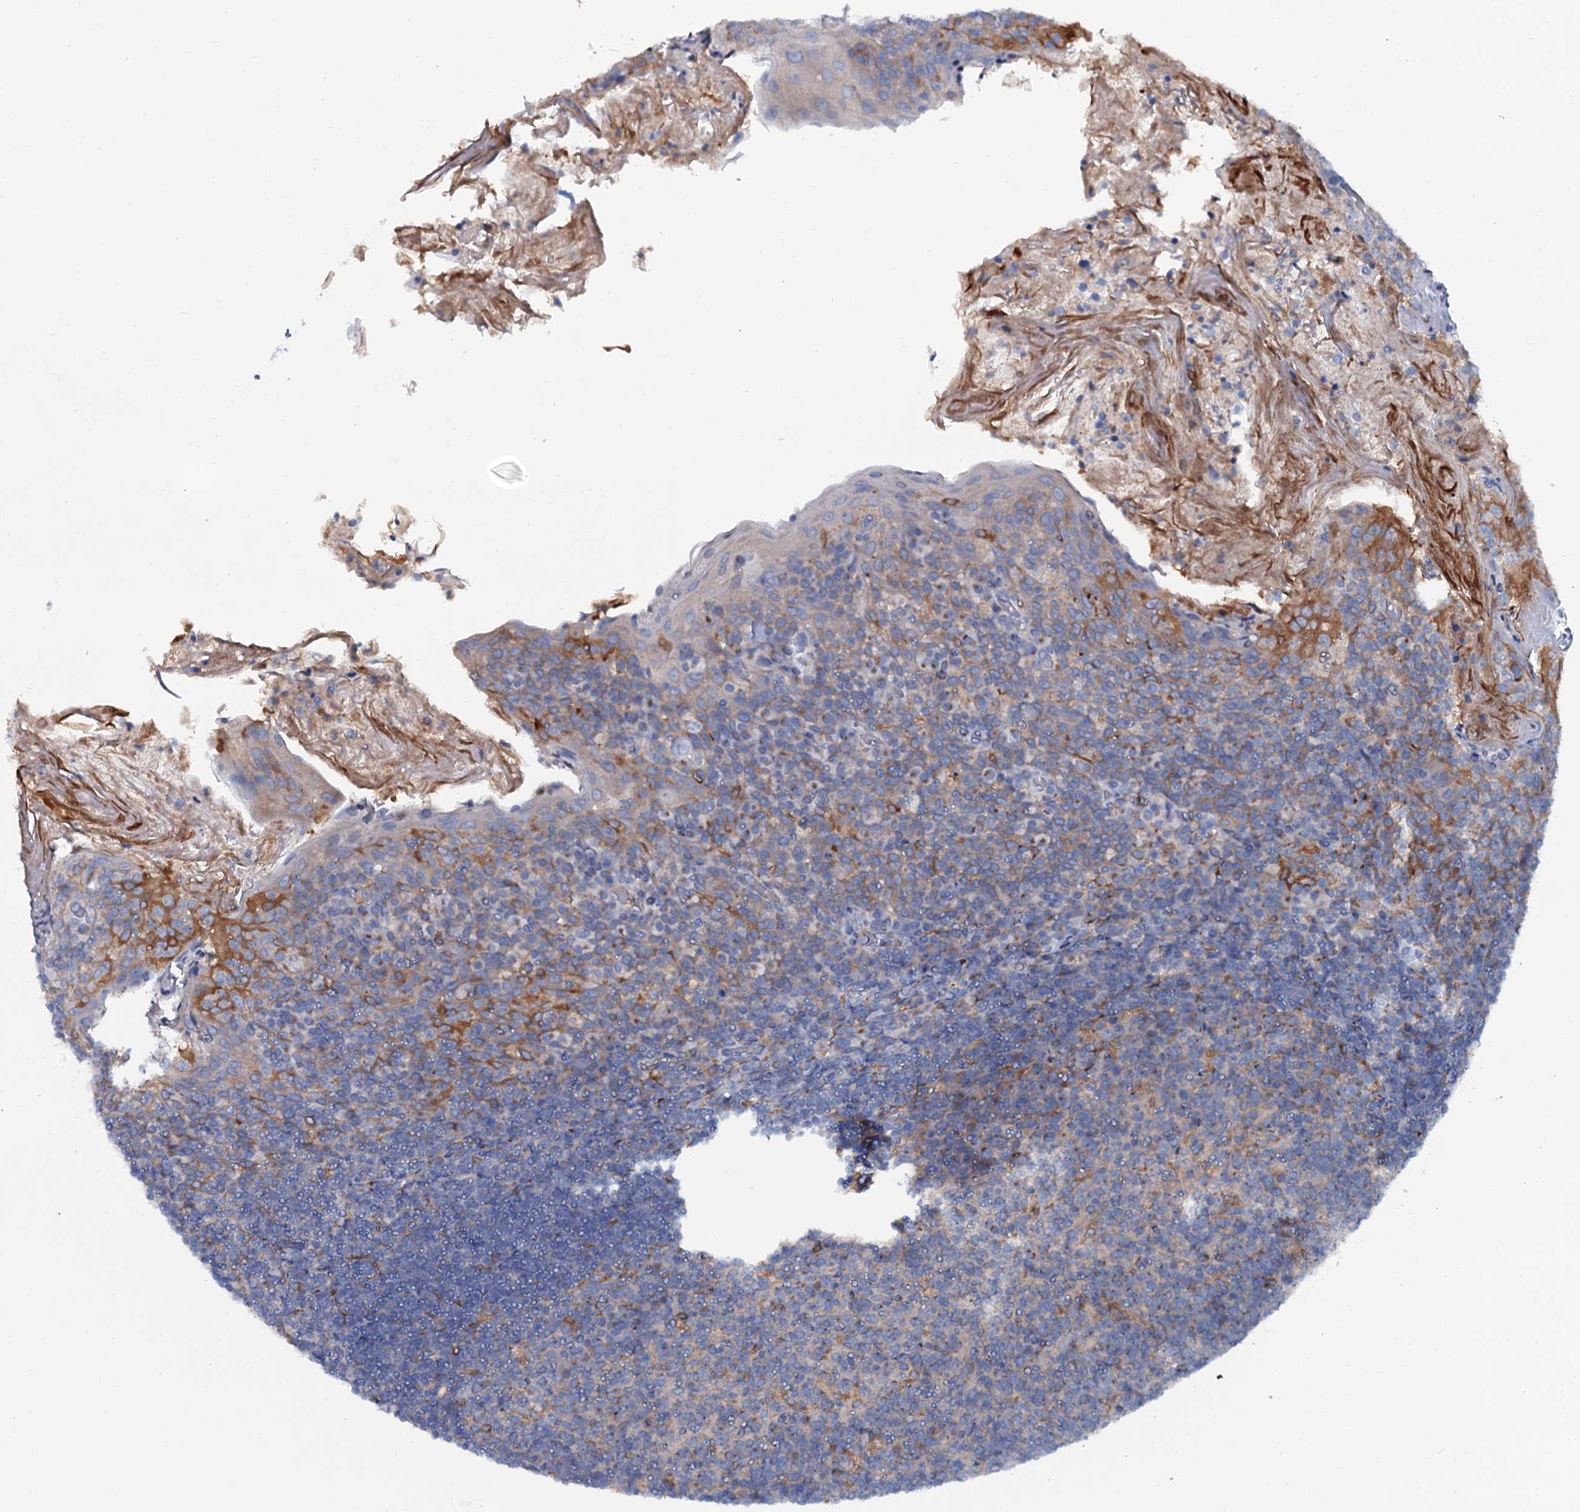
{"staining": {"intensity": "moderate", "quantity": "<25%", "location": "cytoplasmic/membranous"}, "tissue": "tonsil", "cell_type": "Germinal center cells", "image_type": "normal", "snomed": [{"axis": "morphology", "description": "Normal tissue, NOS"}, {"axis": "topography", "description": "Tonsil"}], "caption": "High-power microscopy captured an immunohistochemistry (IHC) photomicrograph of unremarkable tonsil, revealing moderate cytoplasmic/membranous staining in approximately <25% of germinal center cells.", "gene": "OTOL1", "patient": {"sex": "female", "age": 10}}